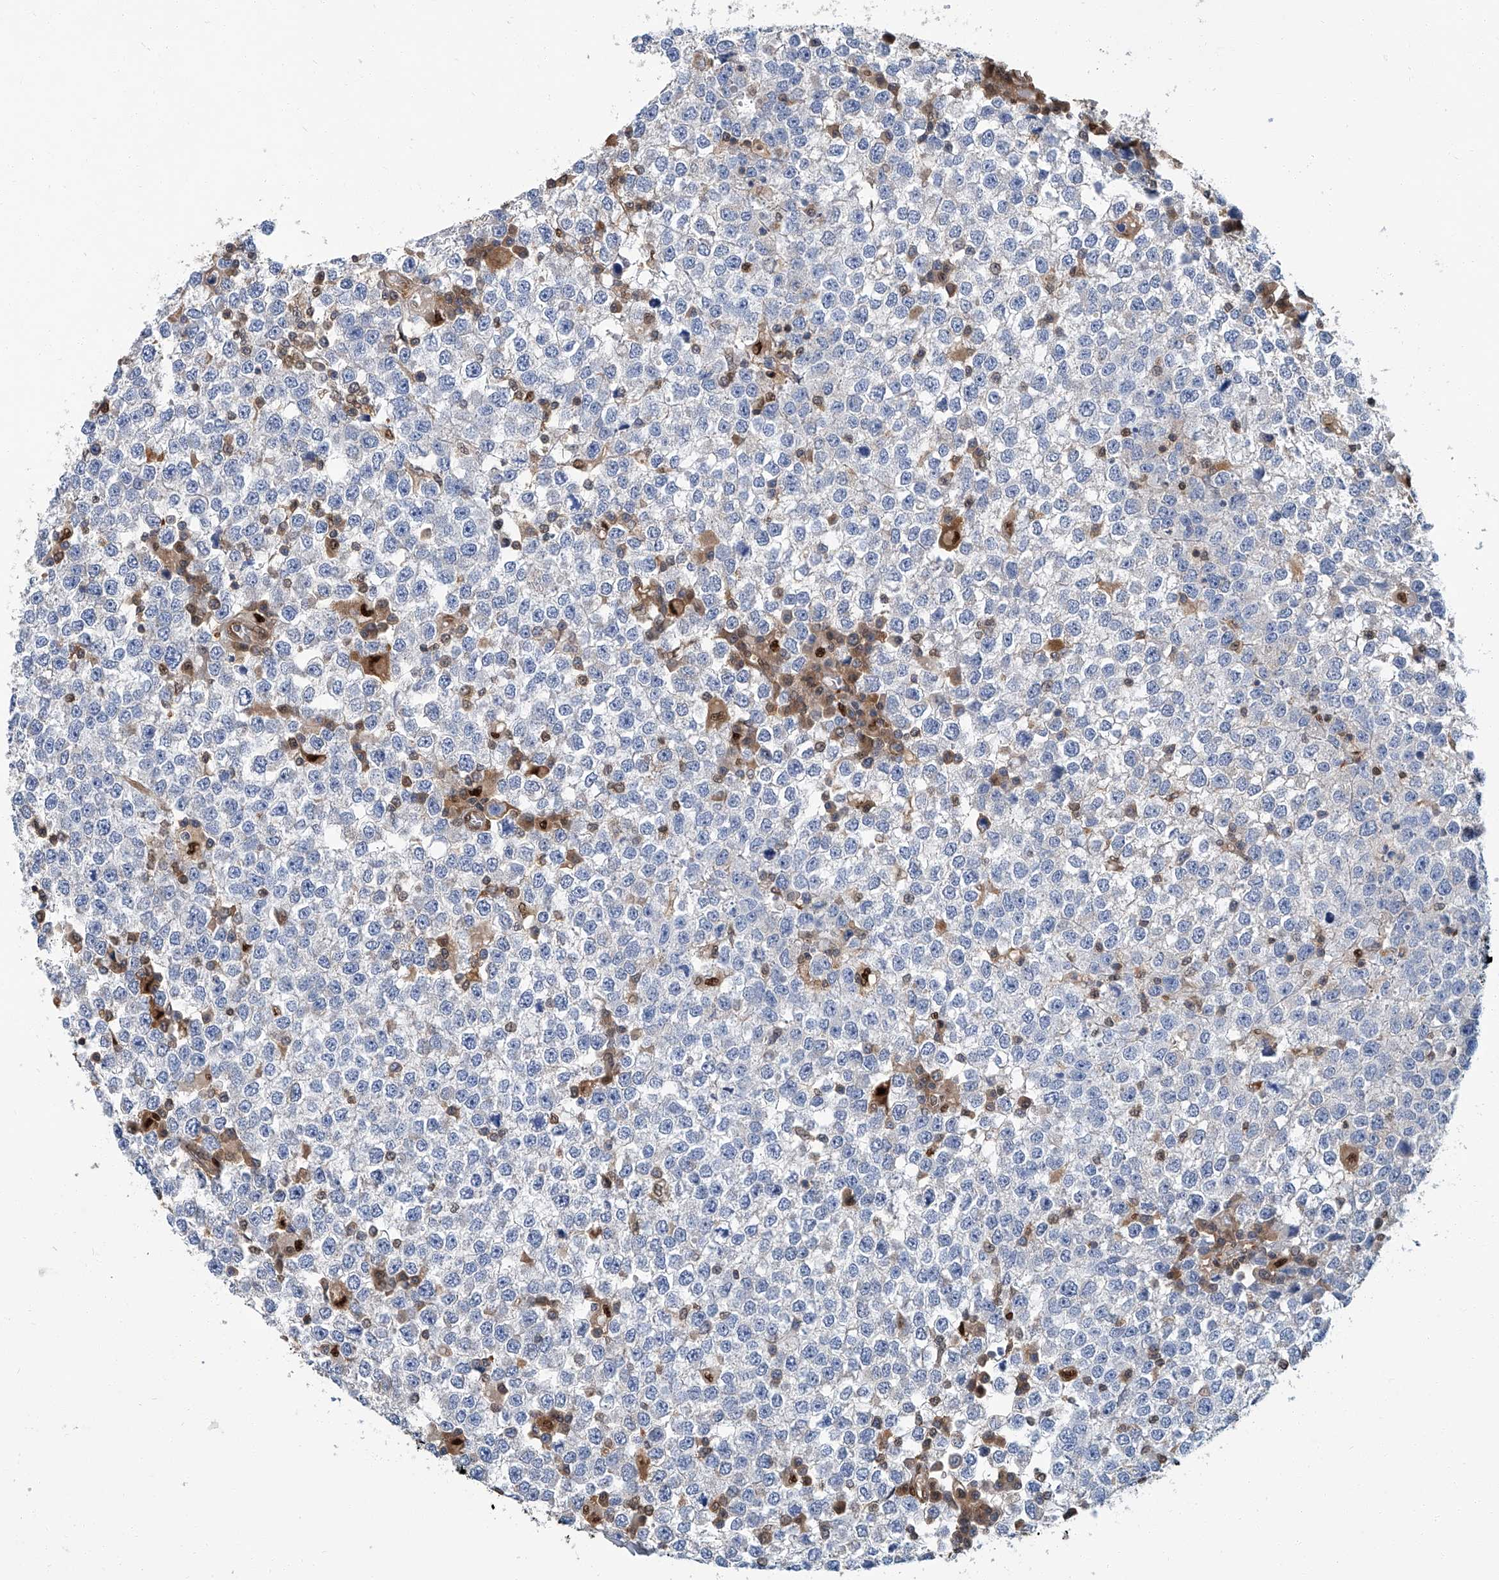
{"staining": {"intensity": "negative", "quantity": "none", "location": "none"}, "tissue": "testis cancer", "cell_type": "Tumor cells", "image_type": "cancer", "snomed": [{"axis": "morphology", "description": "Seminoma, NOS"}, {"axis": "topography", "description": "Testis"}], "caption": "The immunohistochemistry photomicrograph has no significant staining in tumor cells of seminoma (testis) tissue.", "gene": "PSMB10", "patient": {"sex": "male", "age": 65}}